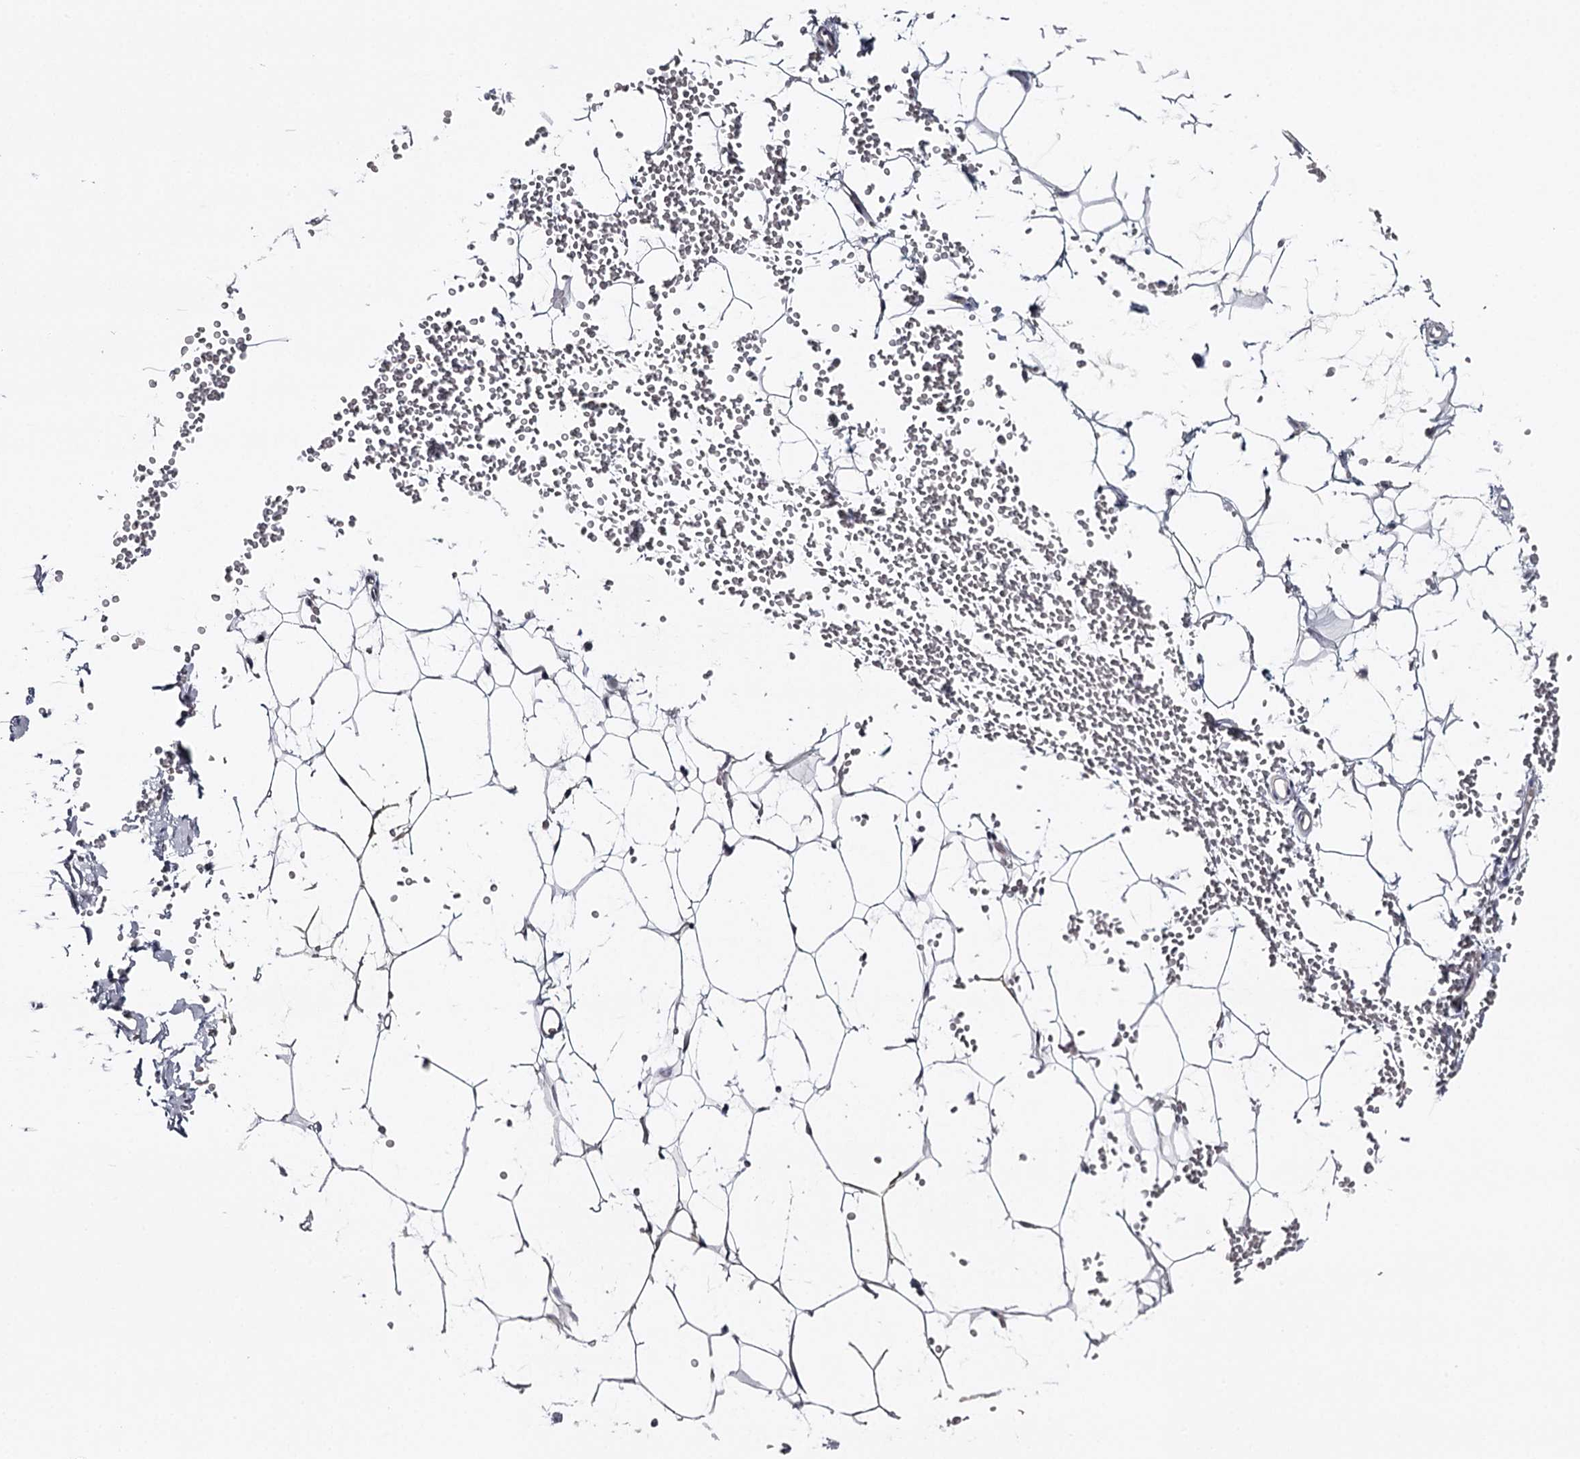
{"staining": {"intensity": "moderate", "quantity": "25%-75%", "location": "cytoplasmic/membranous,nuclear"}, "tissue": "adipose tissue", "cell_type": "Adipocytes", "image_type": "normal", "snomed": [{"axis": "morphology", "description": "Normal tissue, NOS"}, {"axis": "topography", "description": "Breast"}], "caption": "A histopathology image showing moderate cytoplasmic/membranous,nuclear expression in about 25%-75% of adipocytes in normal adipose tissue, as visualized by brown immunohistochemical staining.", "gene": "GTSF1", "patient": {"sex": "female", "age": 23}}